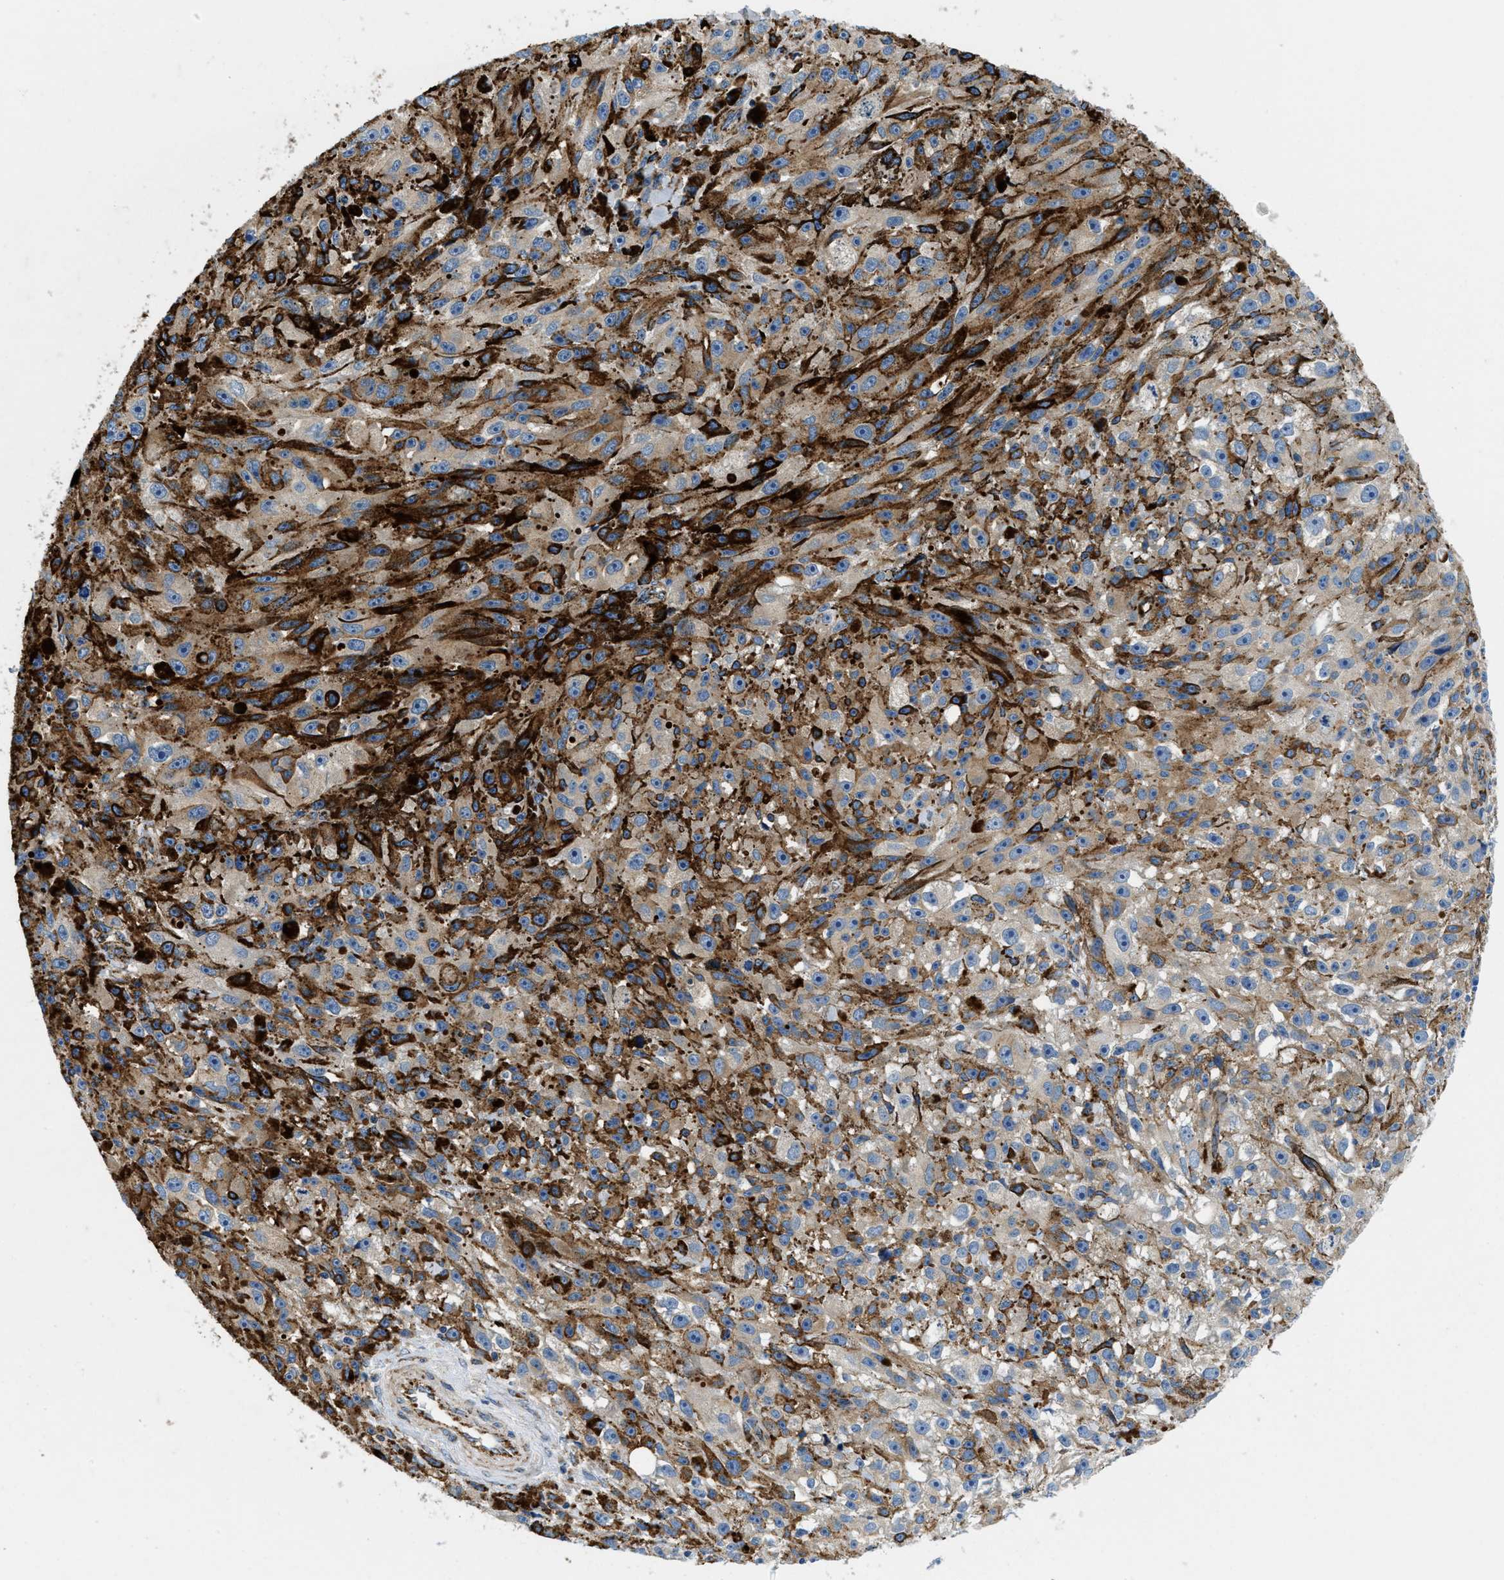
{"staining": {"intensity": "weak", "quantity": "25%-75%", "location": "cytoplasmic/membranous"}, "tissue": "melanoma", "cell_type": "Tumor cells", "image_type": "cancer", "snomed": [{"axis": "morphology", "description": "Malignant melanoma, NOS"}, {"axis": "topography", "description": "Skin"}], "caption": "Immunohistochemistry micrograph of neoplastic tissue: human malignant melanoma stained using IHC shows low levels of weak protein expression localized specifically in the cytoplasmic/membranous of tumor cells, appearing as a cytoplasmic/membranous brown color.", "gene": "SAMD4B", "patient": {"sex": "female", "age": 104}}